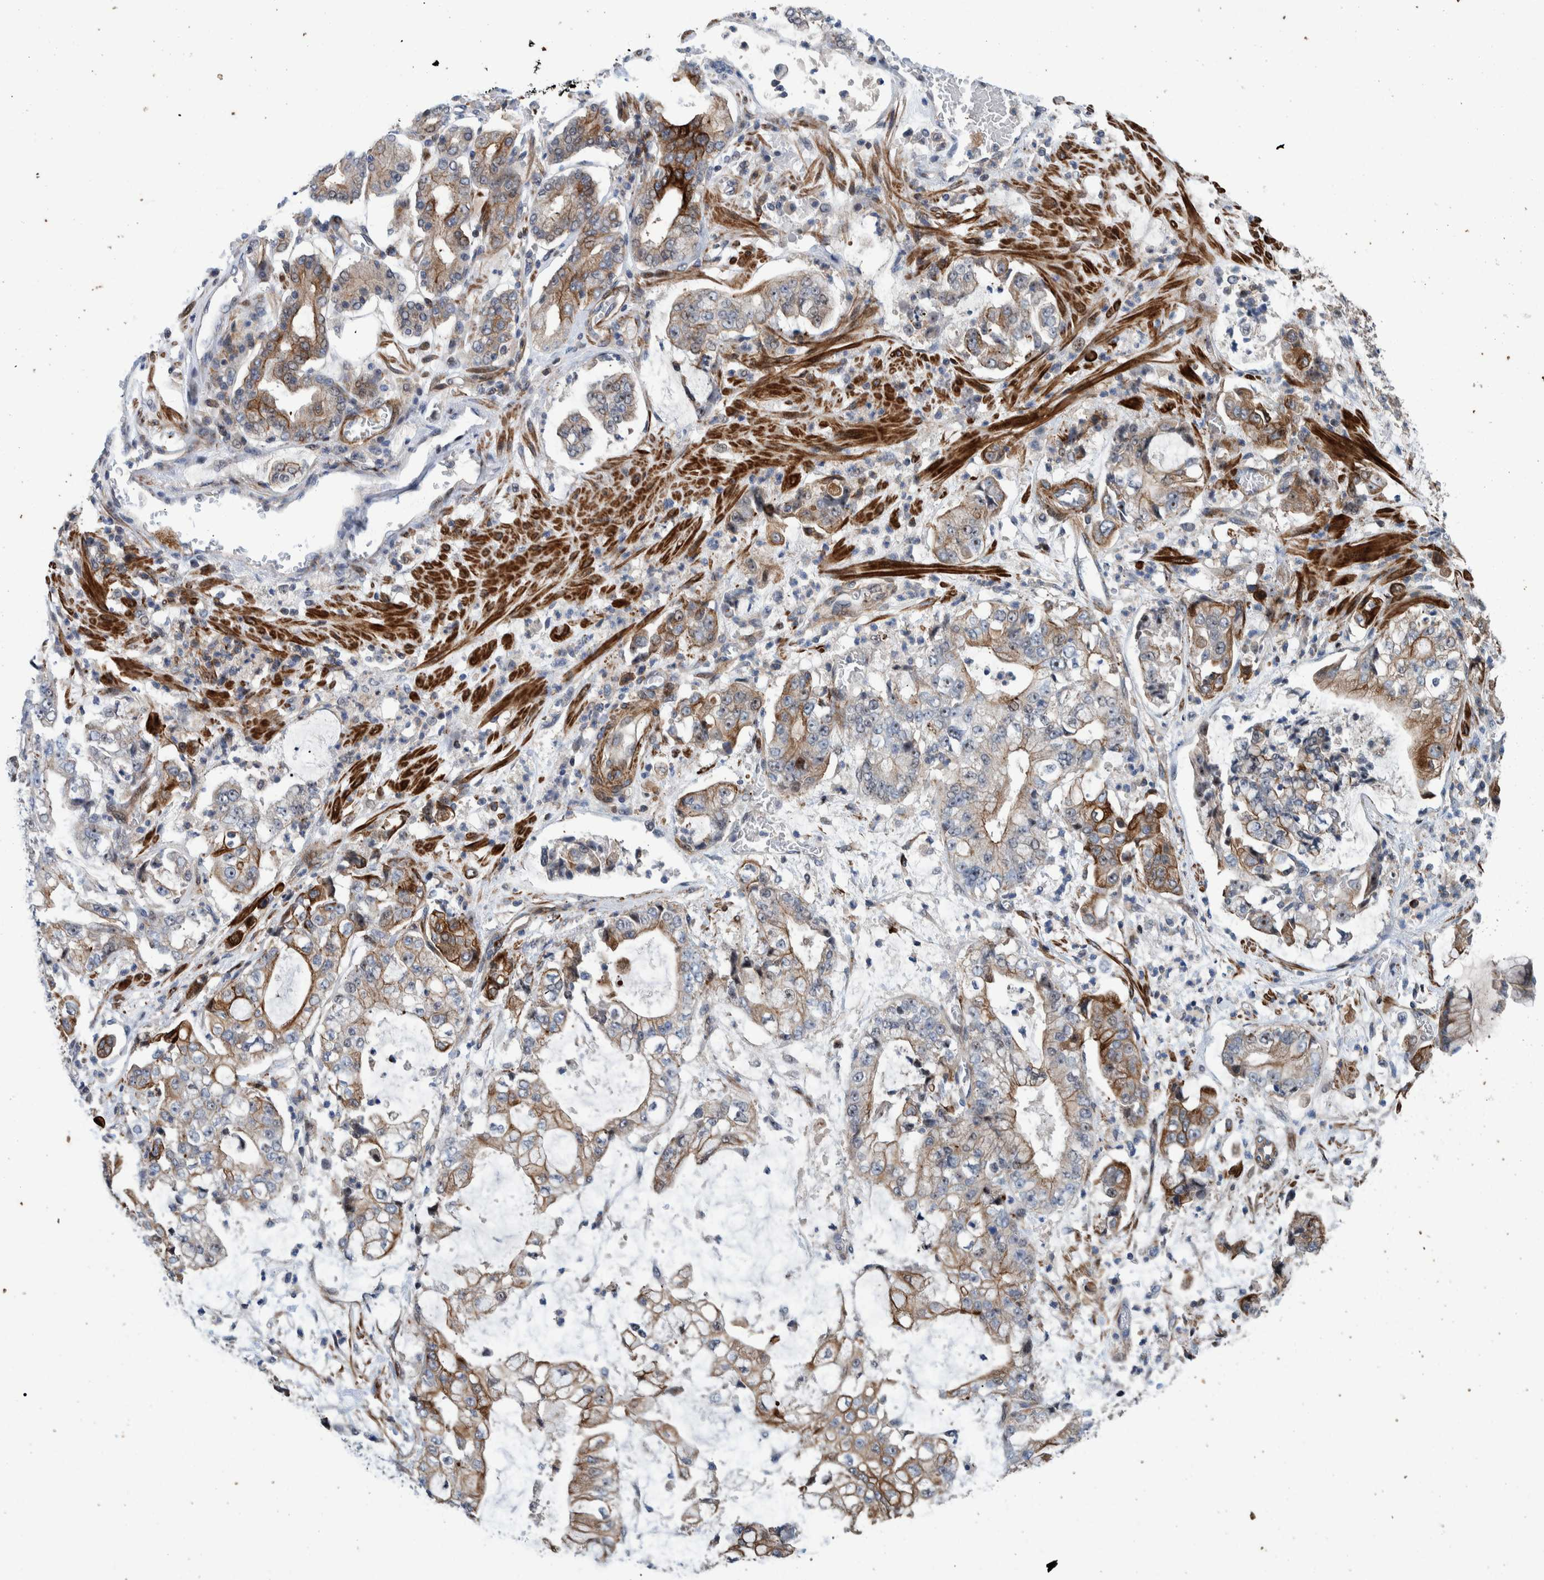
{"staining": {"intensity": "moderate", "quantity": "25%-75%", "location": "cytoplasmic/membranous"}, "tissue": "stomach cancer", "cell_type": "Tumor cells", "image_type": "cancer", "snomed": [{"axis": "morphology", "description": "Adenocarcinoma, NOS"}, {"axis": "topography", "description": "Stomach"}], "caption": "IHC (DAB) staining of adenocarcinoma (stomach) reveals moderate cytoplasmic/membranous protein staining in about 25%-75% of tumor cells.", "gene": "MKS1", "patient": {"sex": "male", "age": 76}}